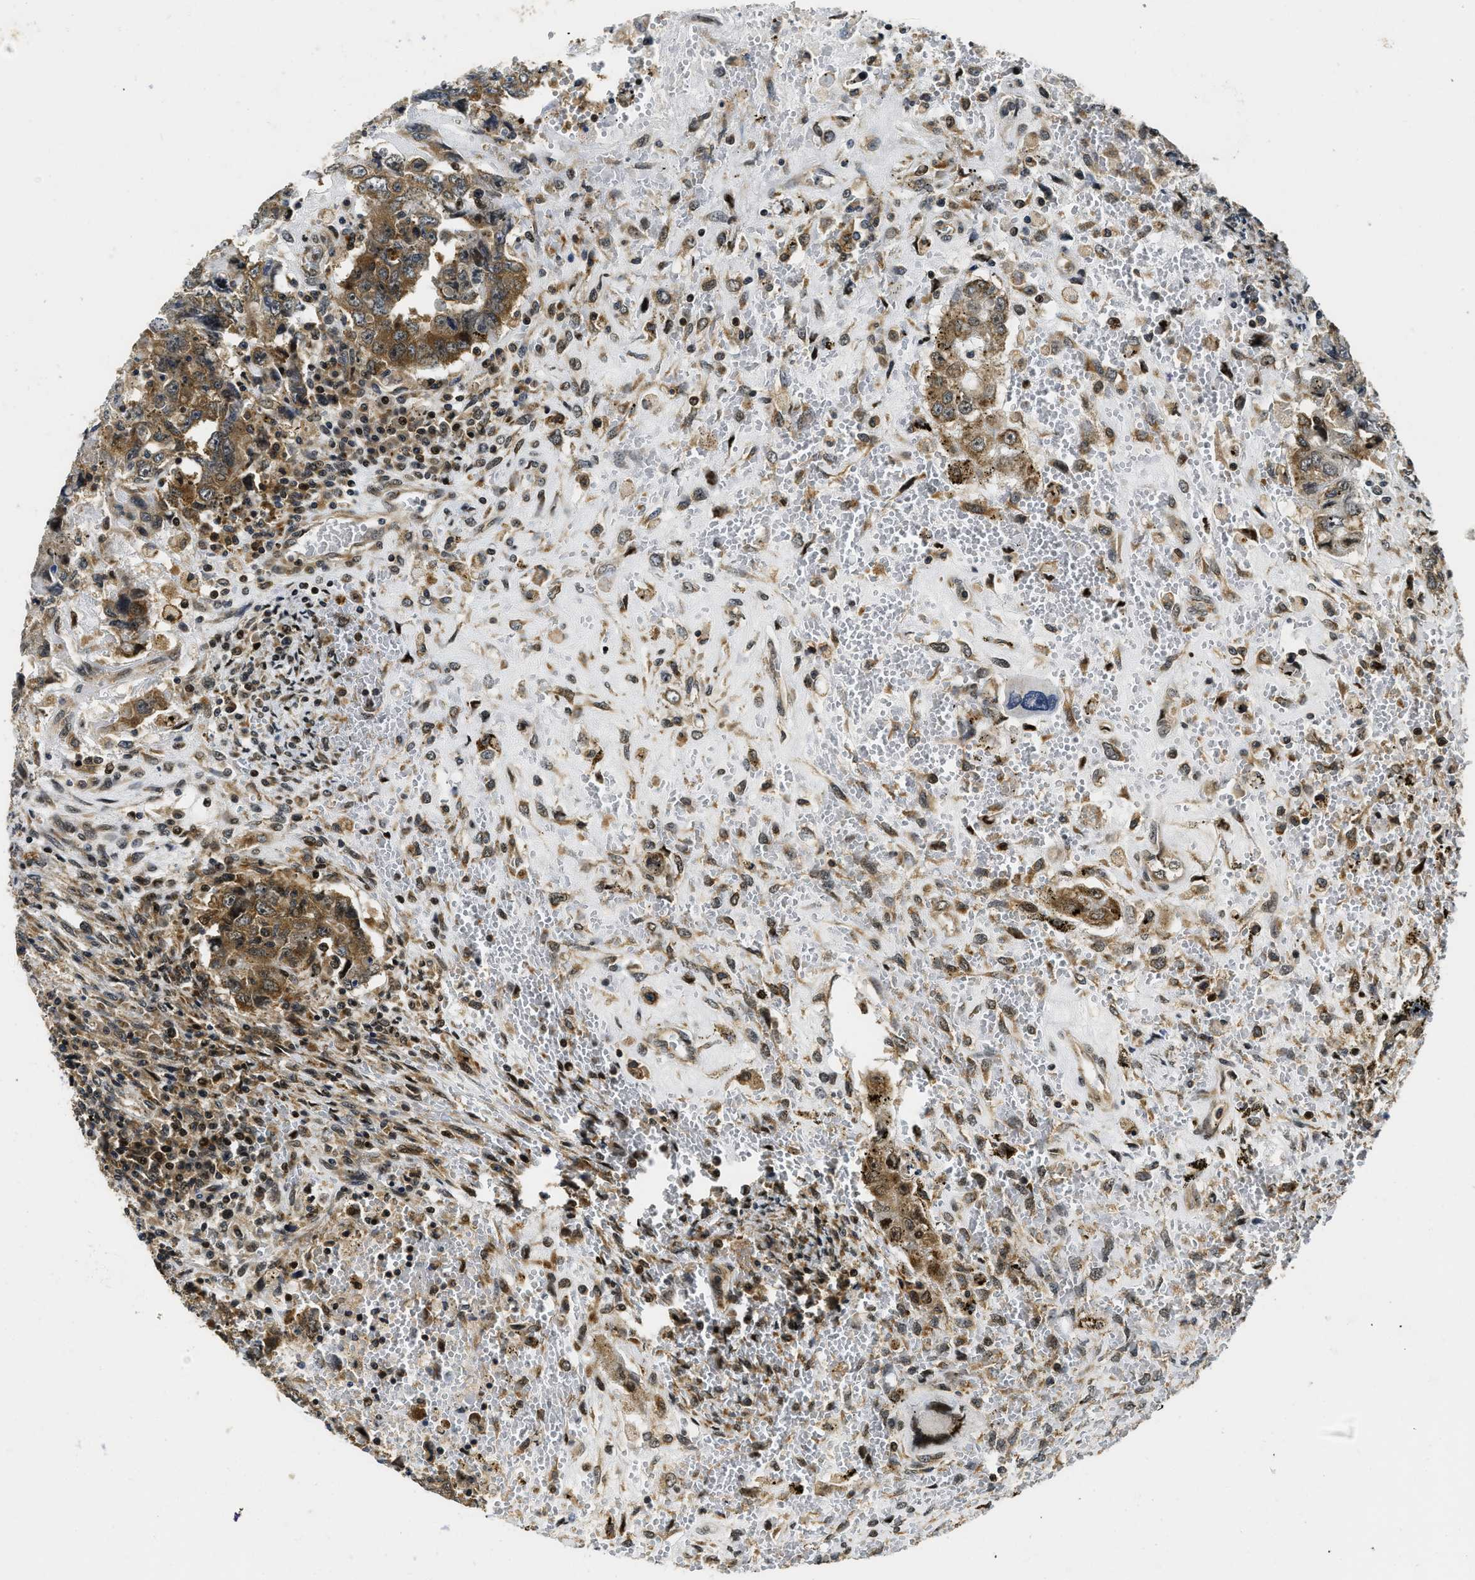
{"staining": {"intensity": "moderate", "quantity": ">75%", "location": "cytoplasmic/membranous"}, "tissue": "testis cancer", "cell_type": "Tumor cells", "image_type": "cancer", "snomed": [{"axis": "morphology", "description": "Carcinoma, Embryonal, NOS"}, {"axis": "topography", "description": "Testis"}], "caption": "A brown stain labels moderate cytoplasmic/membranous expression of a protein in testis embryonal carcinoma tumor cells. (DAB (3,3'-diaminobenzidine) IHC with brightfield microscopy, high magnification).", "gene": "ADSL", "patient": {"sex": "male", "age": 26}}